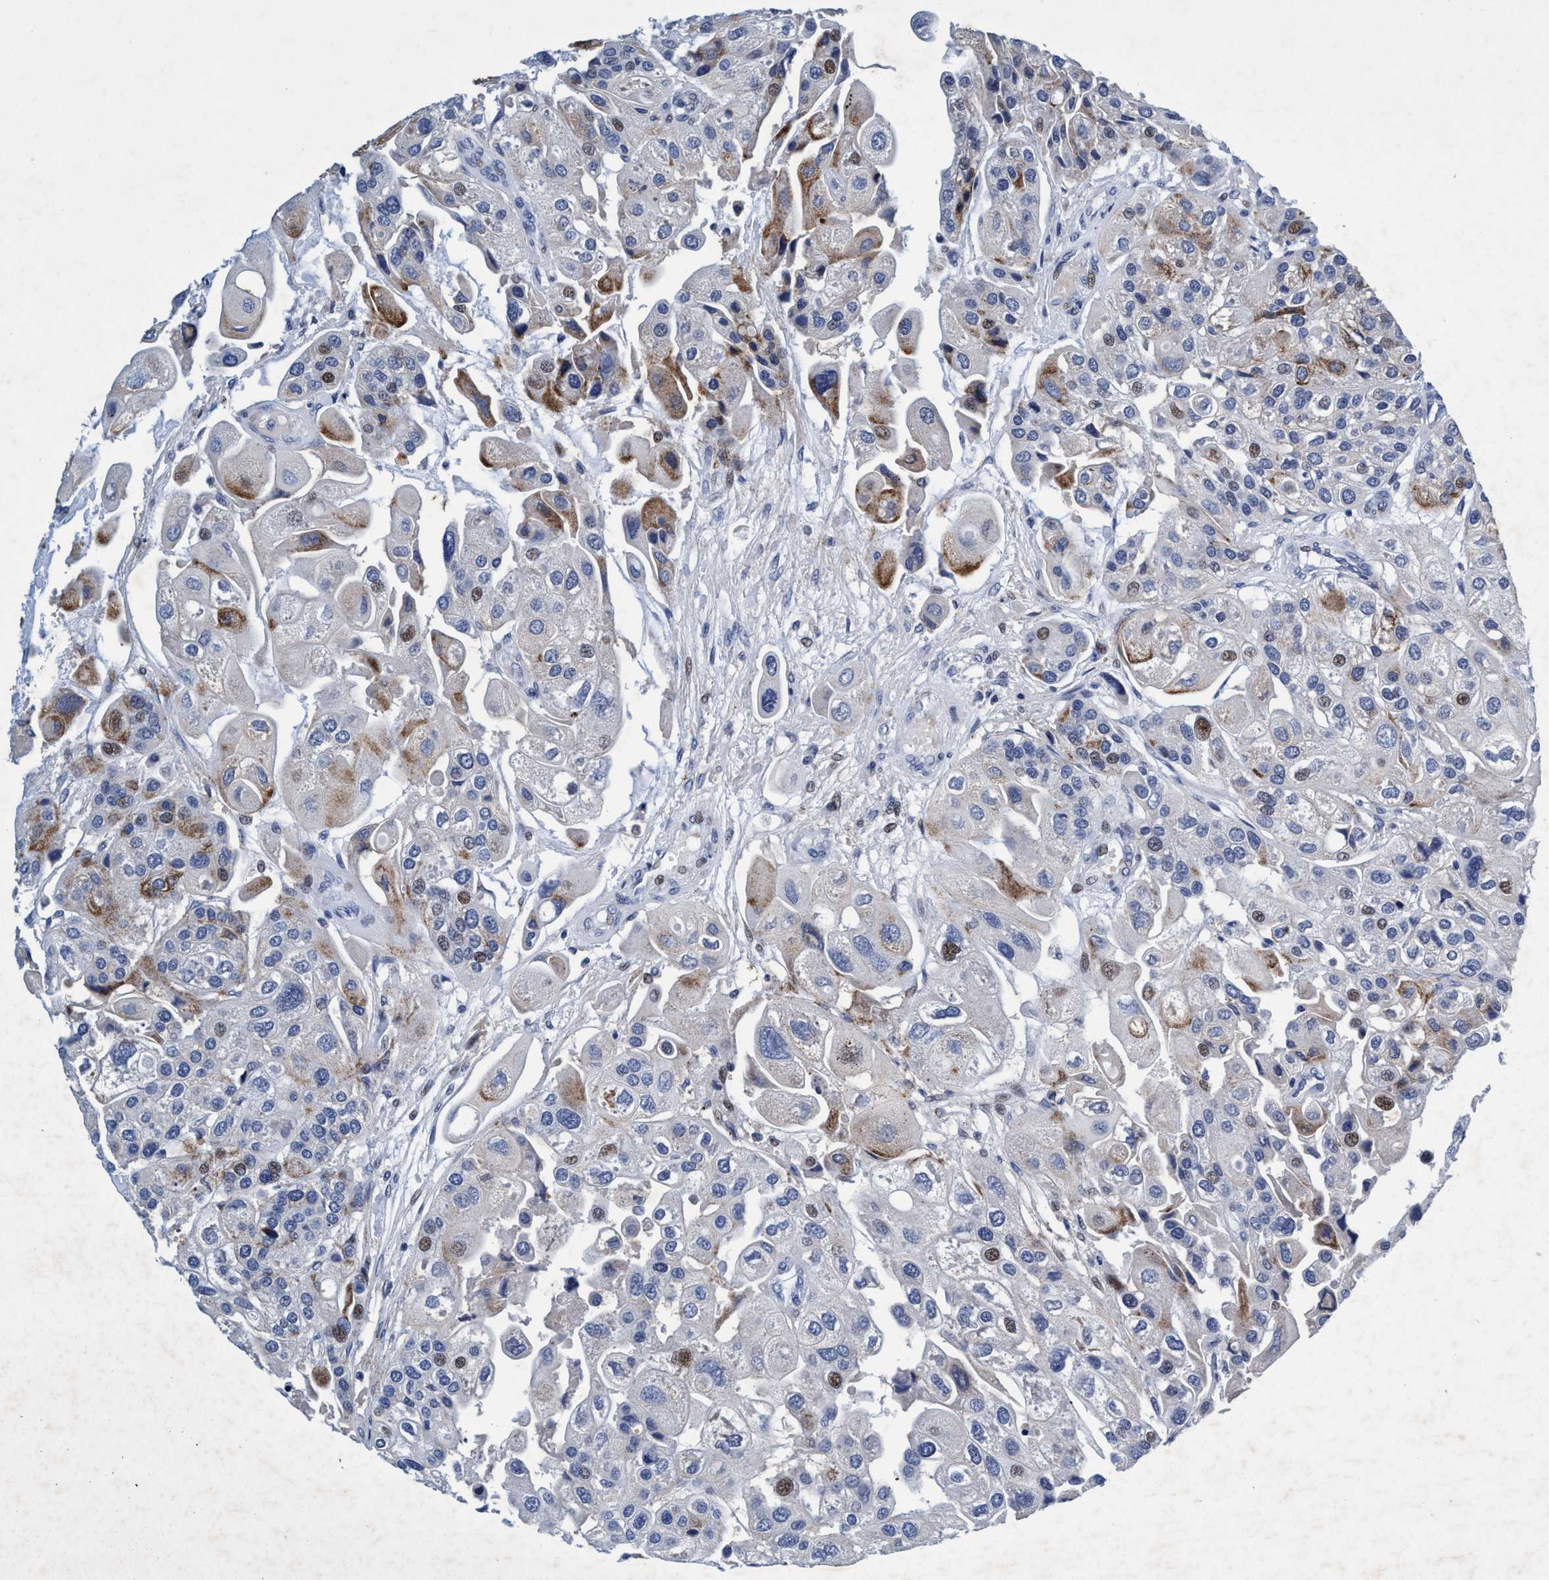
{"staining": {"intensity": "moderate", "quantity": "<25%", "location": "cytoplasmic/membranous,nuclear"}, "tissue": "urothelial cancer", "cell_type": "Tumor cells", "image_type": "cancer", "snomed": [{"axis": "morphology", "description": "Urothelial carcinoma, High grade"}, {"axis": "topography", "description": "Urinary bladder"}], "caption": "Immunohistochemistry histopathology image of human urothelial cancer stained for a protein (brown), which shows low levels of moderate cytoplasmic/membranous and nuclear staining in about <25% of tumor cells.", "gene": "GRB14", "patient": {"sex": "female", "age": 64}}